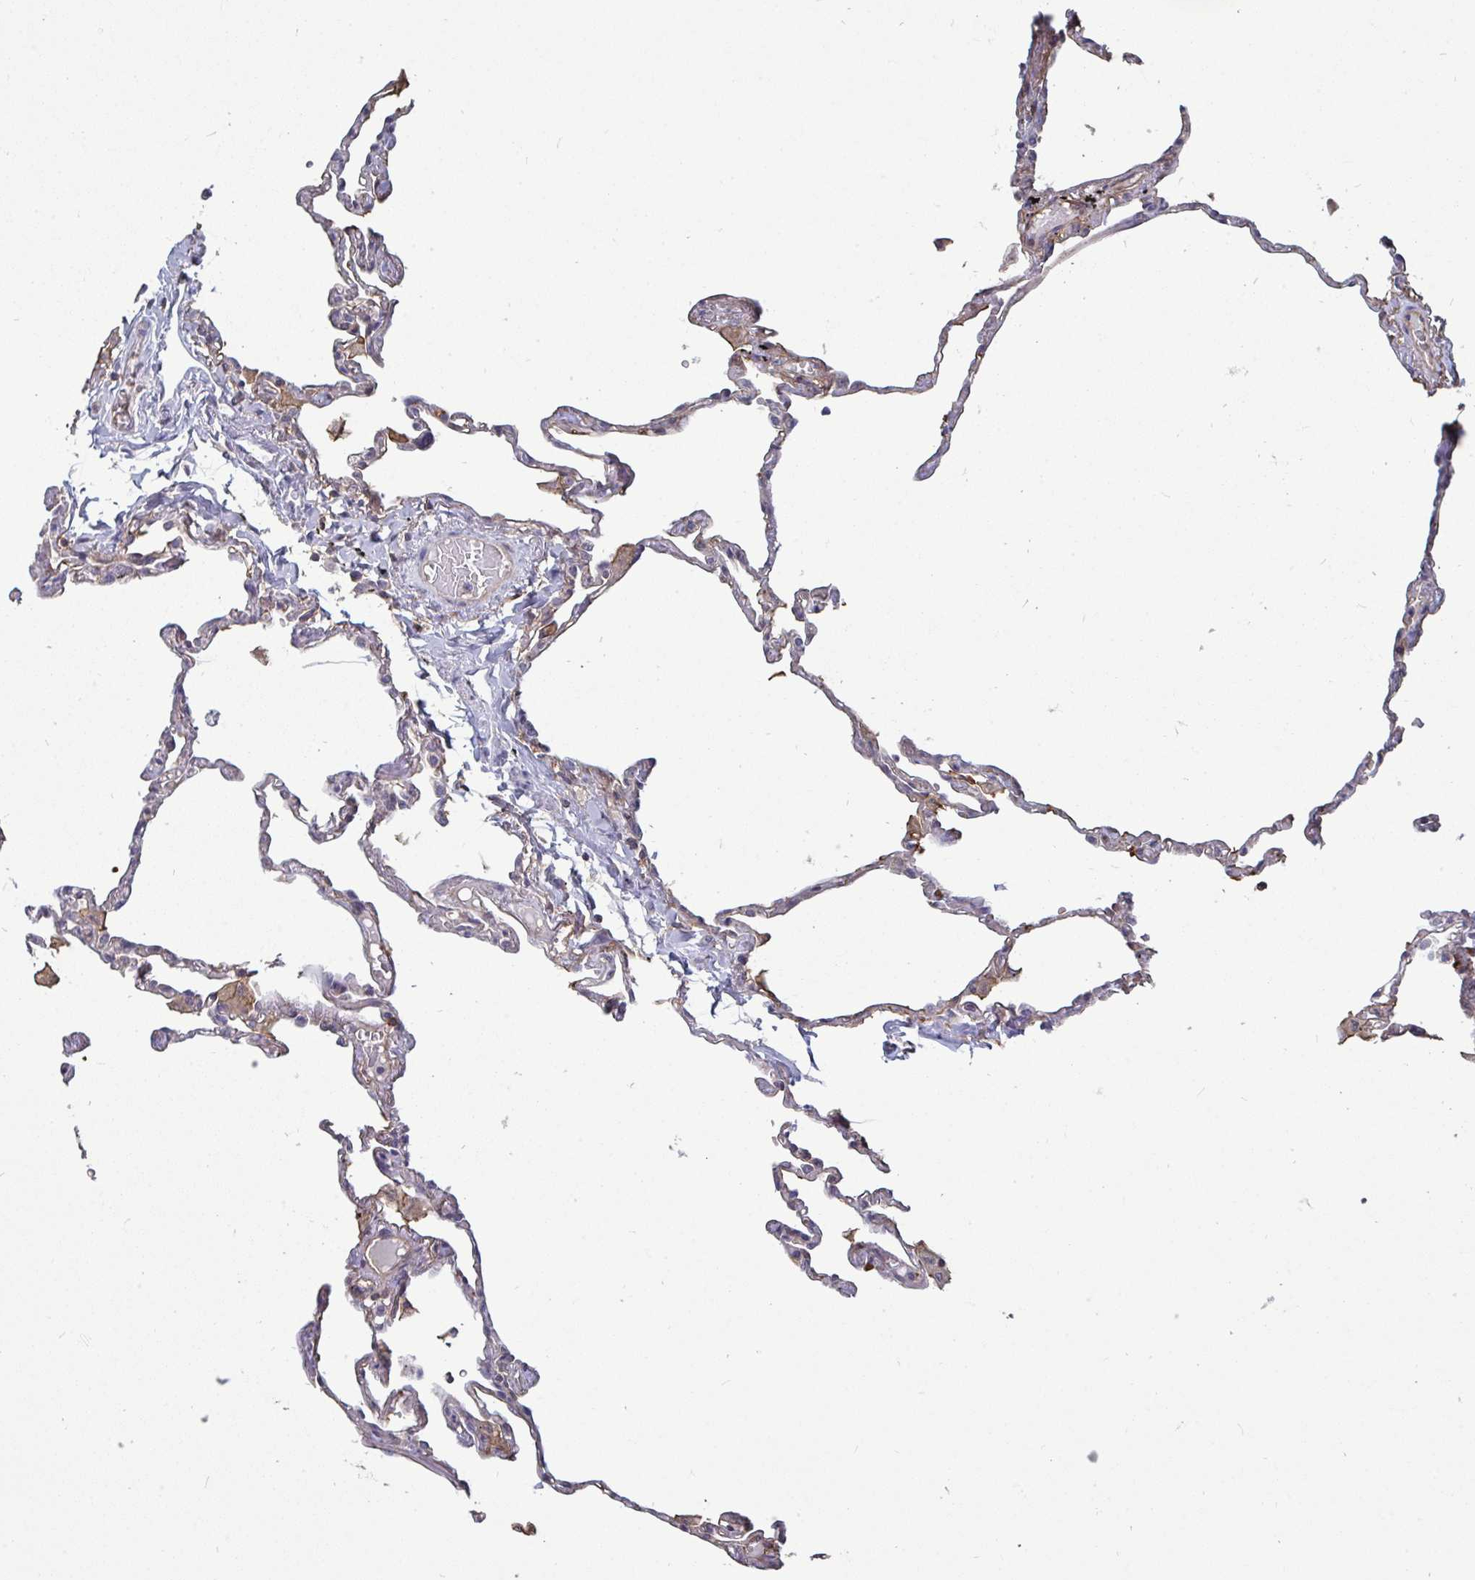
{"staining": {"intensity": "weak", "quantity": "25%-75%", "location": "cytoplasmic/membranous"}, "tissue": "lung", "cell_type": "Alveolar cells", "image_type": "normal", "snomed": [{"axis": "morphology", "description": "Normal tissue, NOS"}, {"axis": "topography", "description": "Lung"}], "caption": "Benign lung demonstrates weak cytoplasmic/membranous positivity in about 25%-75% of alveolar cells, visualized by immunohistochemistry. Nuclei are stained in blue.", "gene": "ISCU", "patient": {"sex": "female", "age": 67}}